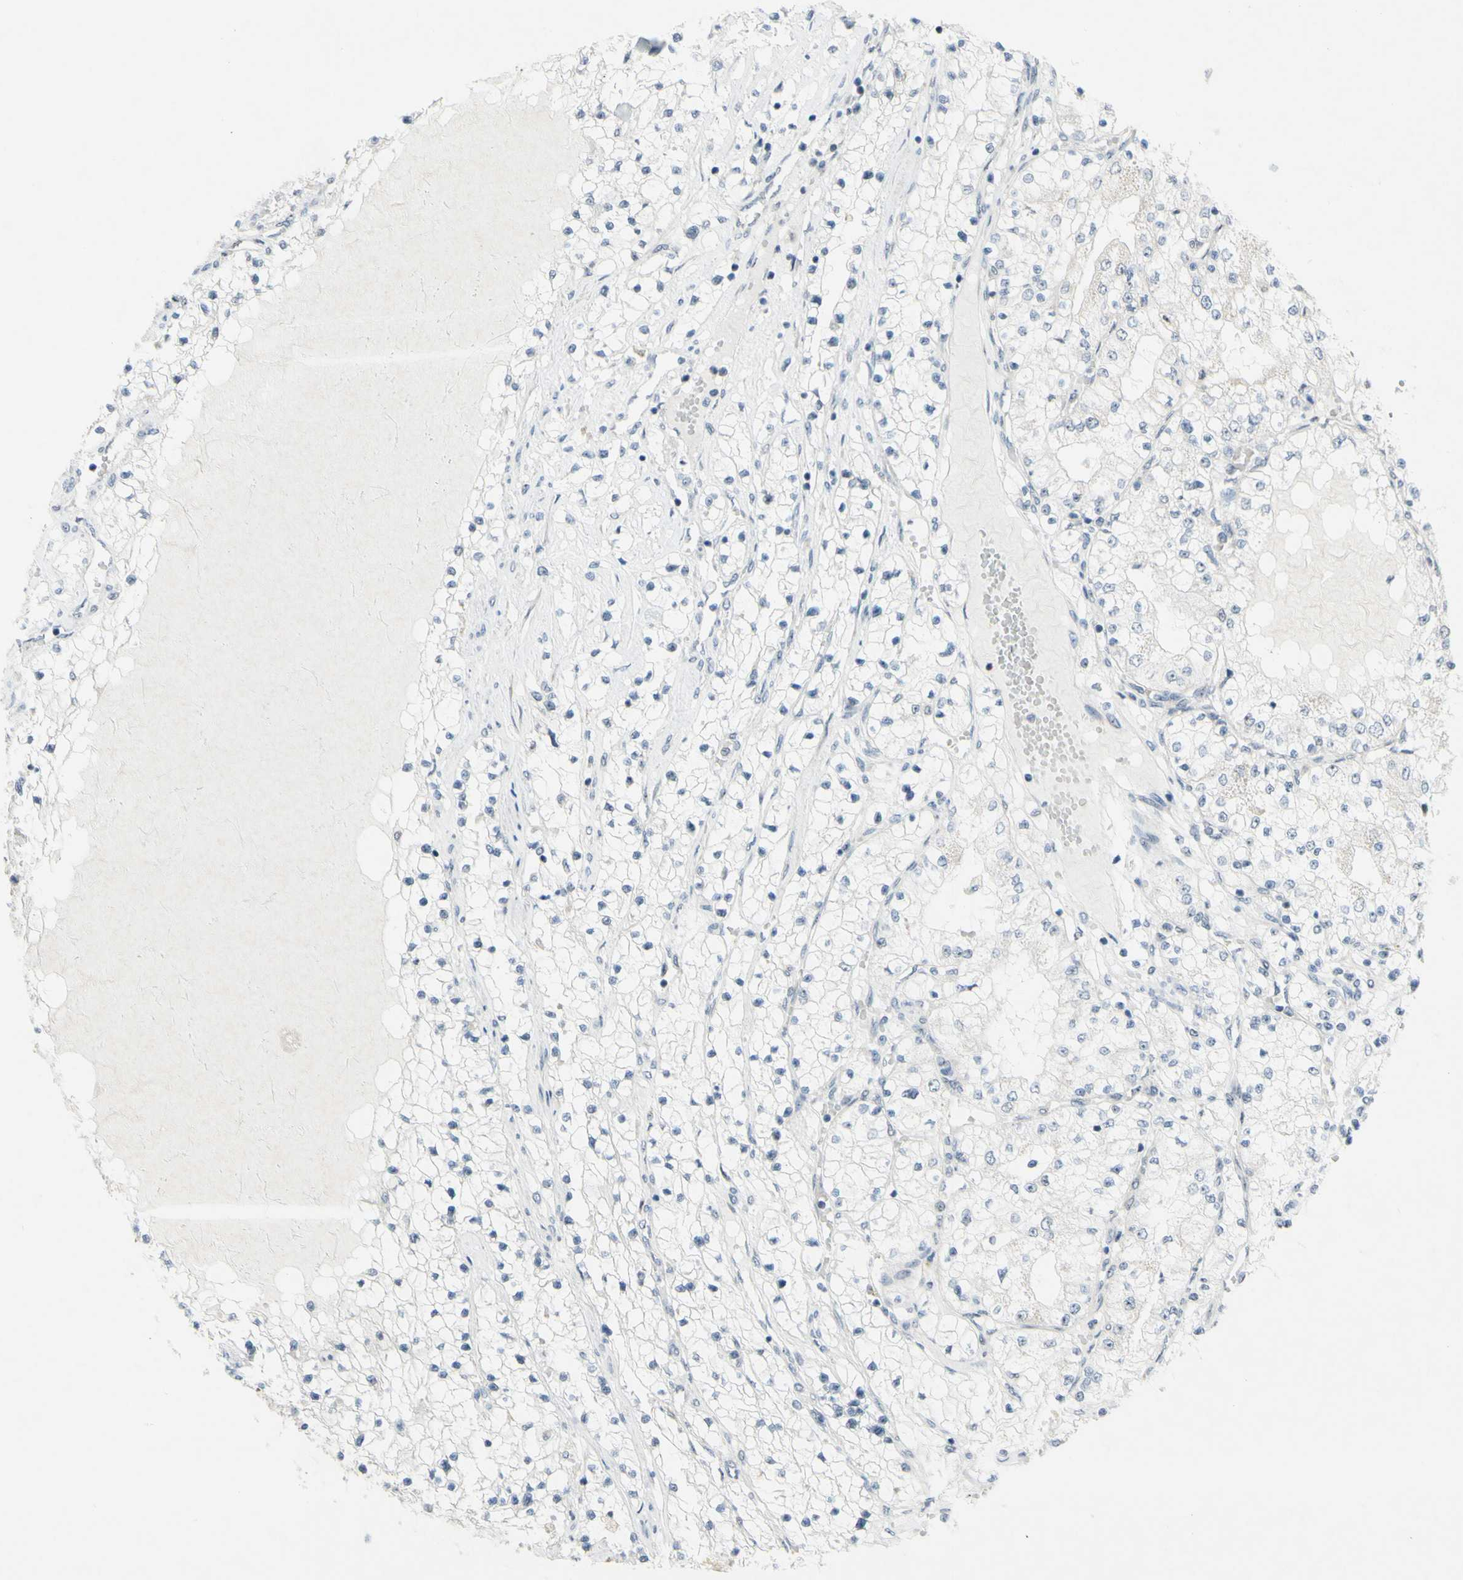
{"staining": {"intensity": "negative", "quantity": "none", "location": "none"}, "tissue": "renal cancer", "cell_type": "Tumor cells", "image_type": "cancer", "snomed": [{"axis": "morphology", "description": "Adenocarcinoma, NOS"}, {"axis": "topography", "description": "Kidney"}], "caption": "This micrograph is of renal adenocarcinoma stained with IHC to label a protein in brown with the nuclei are counter-stained blue. There is no positivity in tumor cells. The staining was performed using DAB to visualize the protein expression in brown, while the nuclei were stained in blue with hematoxylin (Magnification: 20x).", "gene": "POLR1A", "patient": {"sex": "male", "age": 68}}